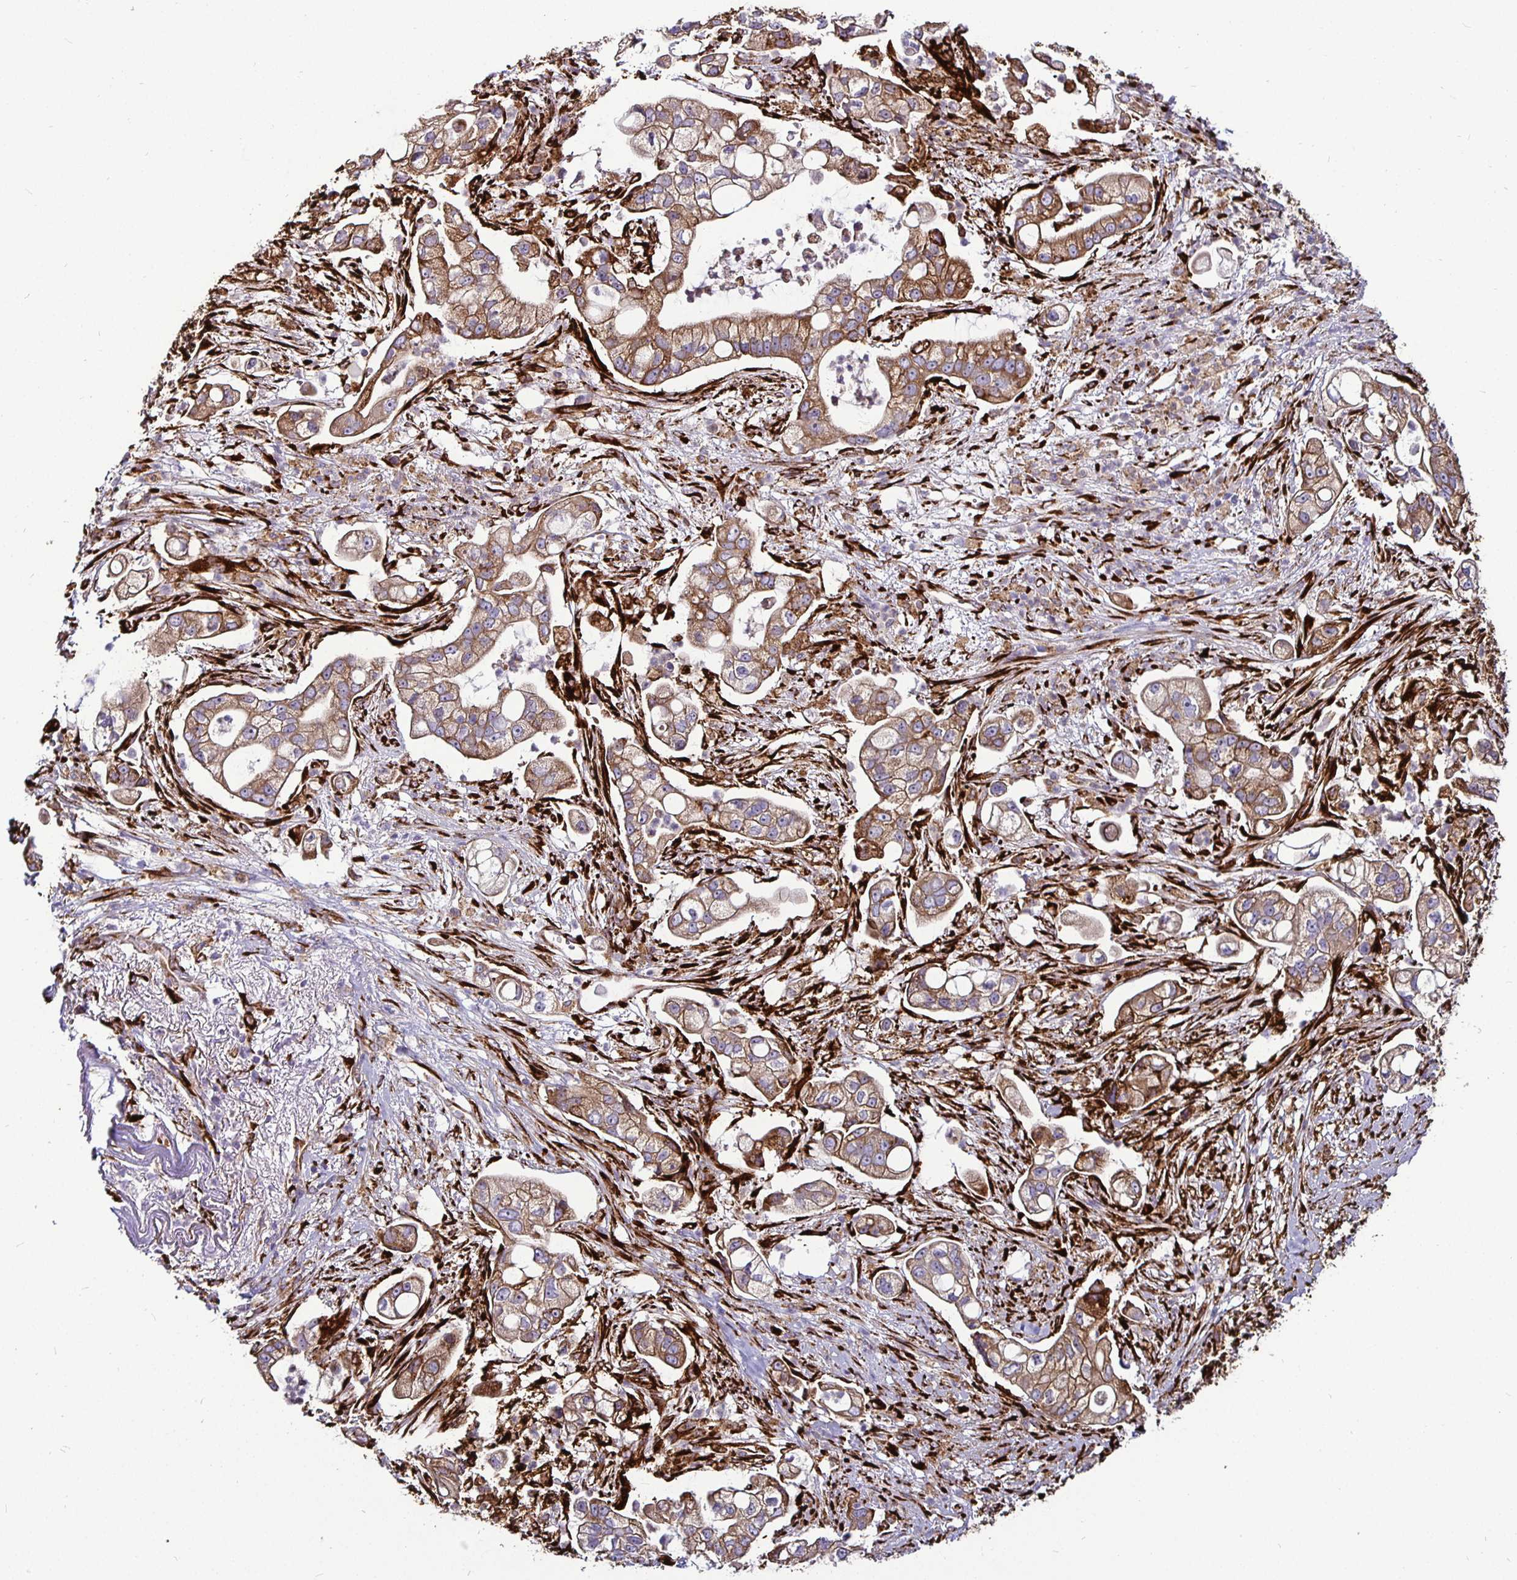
{"staining": {"intensity": "moderate", "quantity": "25%-75%", "location": "cytoplasmic/membranous"}, "tissue": "pancreatic cancer", "cell_type": "Tumor cells", "image_type": "cancer", "snomed": [{"axis": "morphology", "description": "Adenocarcinoma, NOS"}, {"axis": "topography", "description": "Pancreas"}], "caption": "Pancreatic adenocarcinoma stained with immunohistochemistry (IHC) shows moderate cytoplasmic/membranous expression in approximately 25%-75% of tumor cells.", "gene": "P4HA2", "patient": {"sex": "female", "age": 69}}